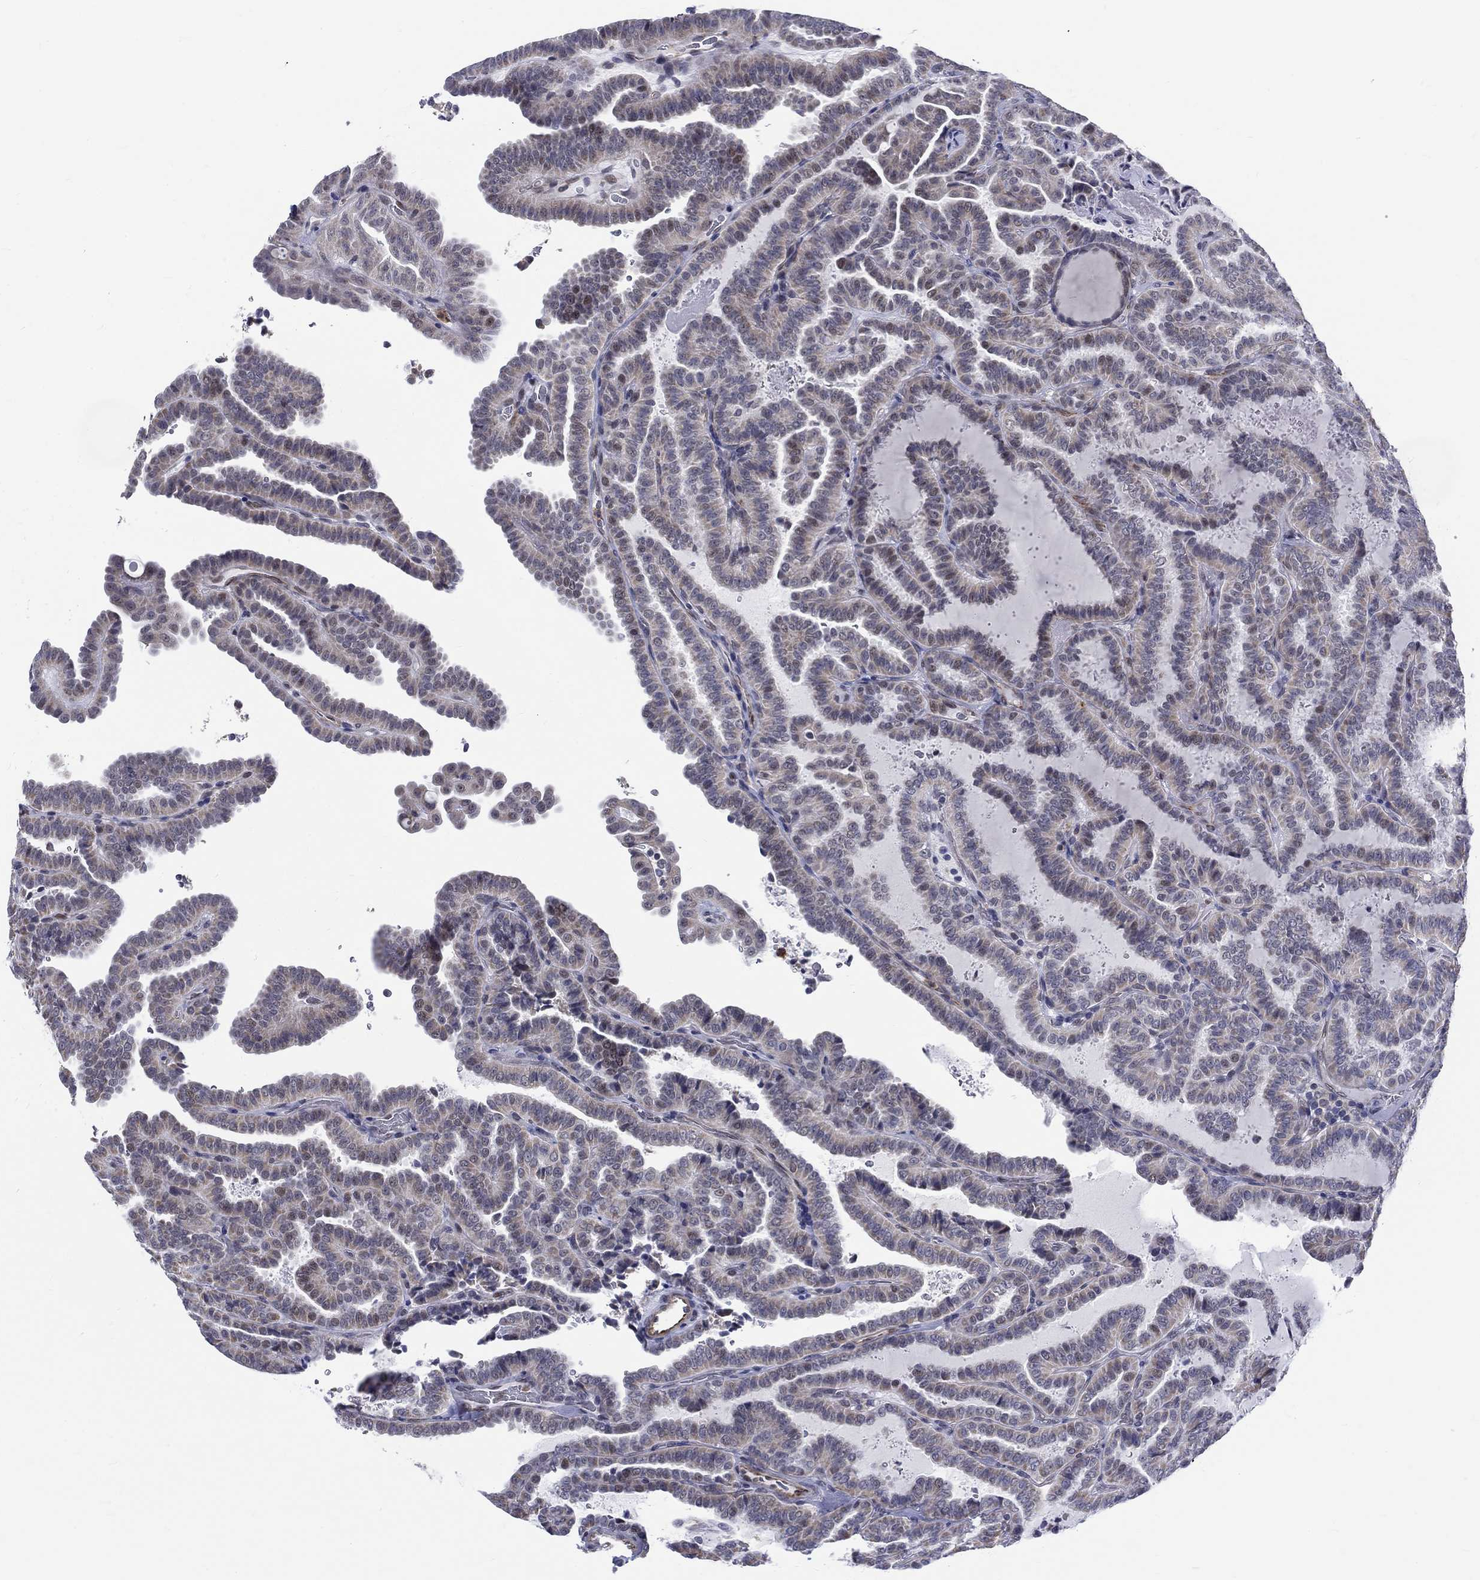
{"staining": {"intensity": "moderate", "quantity": "25%-75%", "location": "nuclear"}, "tissue": "thyroid cancer", "cell_type": "Tumor cells", "image_type": "cancer", "snomed": [{"axis": "morphology", "description": "Papillary adenocarcinoma, NOS"}, {"axis": "topography", "description": "Thyroid gland"}], "caption": "High-power microscopy captured an immunohistochemistry histopathology image of papillary adenocarcinoma (thyroid), revealing moderate nuclear expression in about 25%-75% of tumor cells.", "gene": "ST6GALNAC1", "patient": {"sex": "female", "age": 39}}